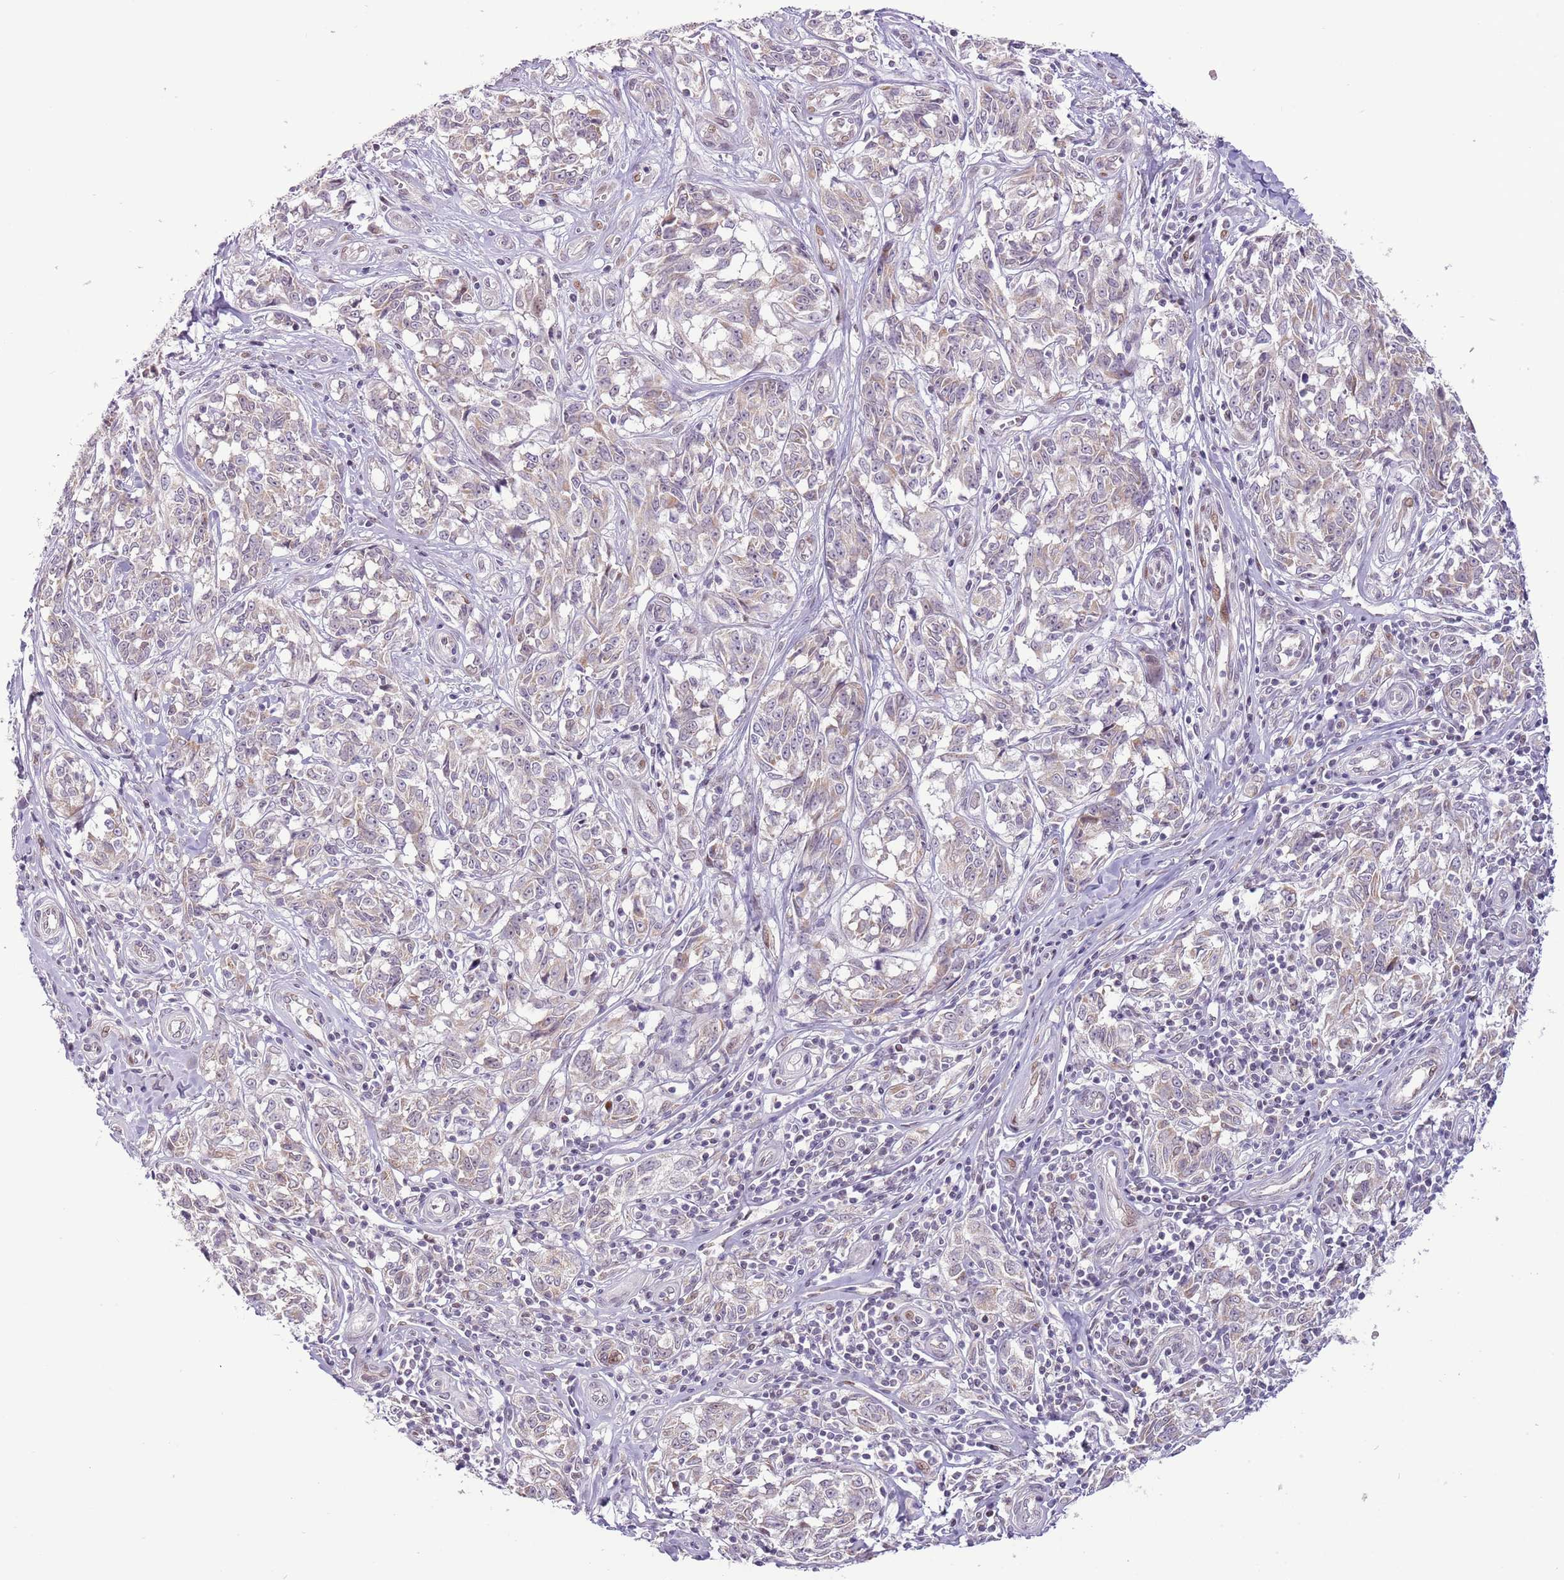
{"staining": {"intensity": "weak", "quantity": "<25%", "location": "cytoplasmic/membranous"}, "tissue": "melanoma", "cell_type": "Tumor cells", "image_type": "cancer", "snomed": [{"axis": "morphology", "description": "Normal tissue, NOS"}, {"axis": "morphology", "description": "Malignant melanoma, NOS"}, {"axis": "topography", "description": "Skin"}], "caption": "The histopathology image reveals no staining of tumor cells in melanoma.", "gene": "MLLT11", "patient": {"sex": "female", "age": 64}}